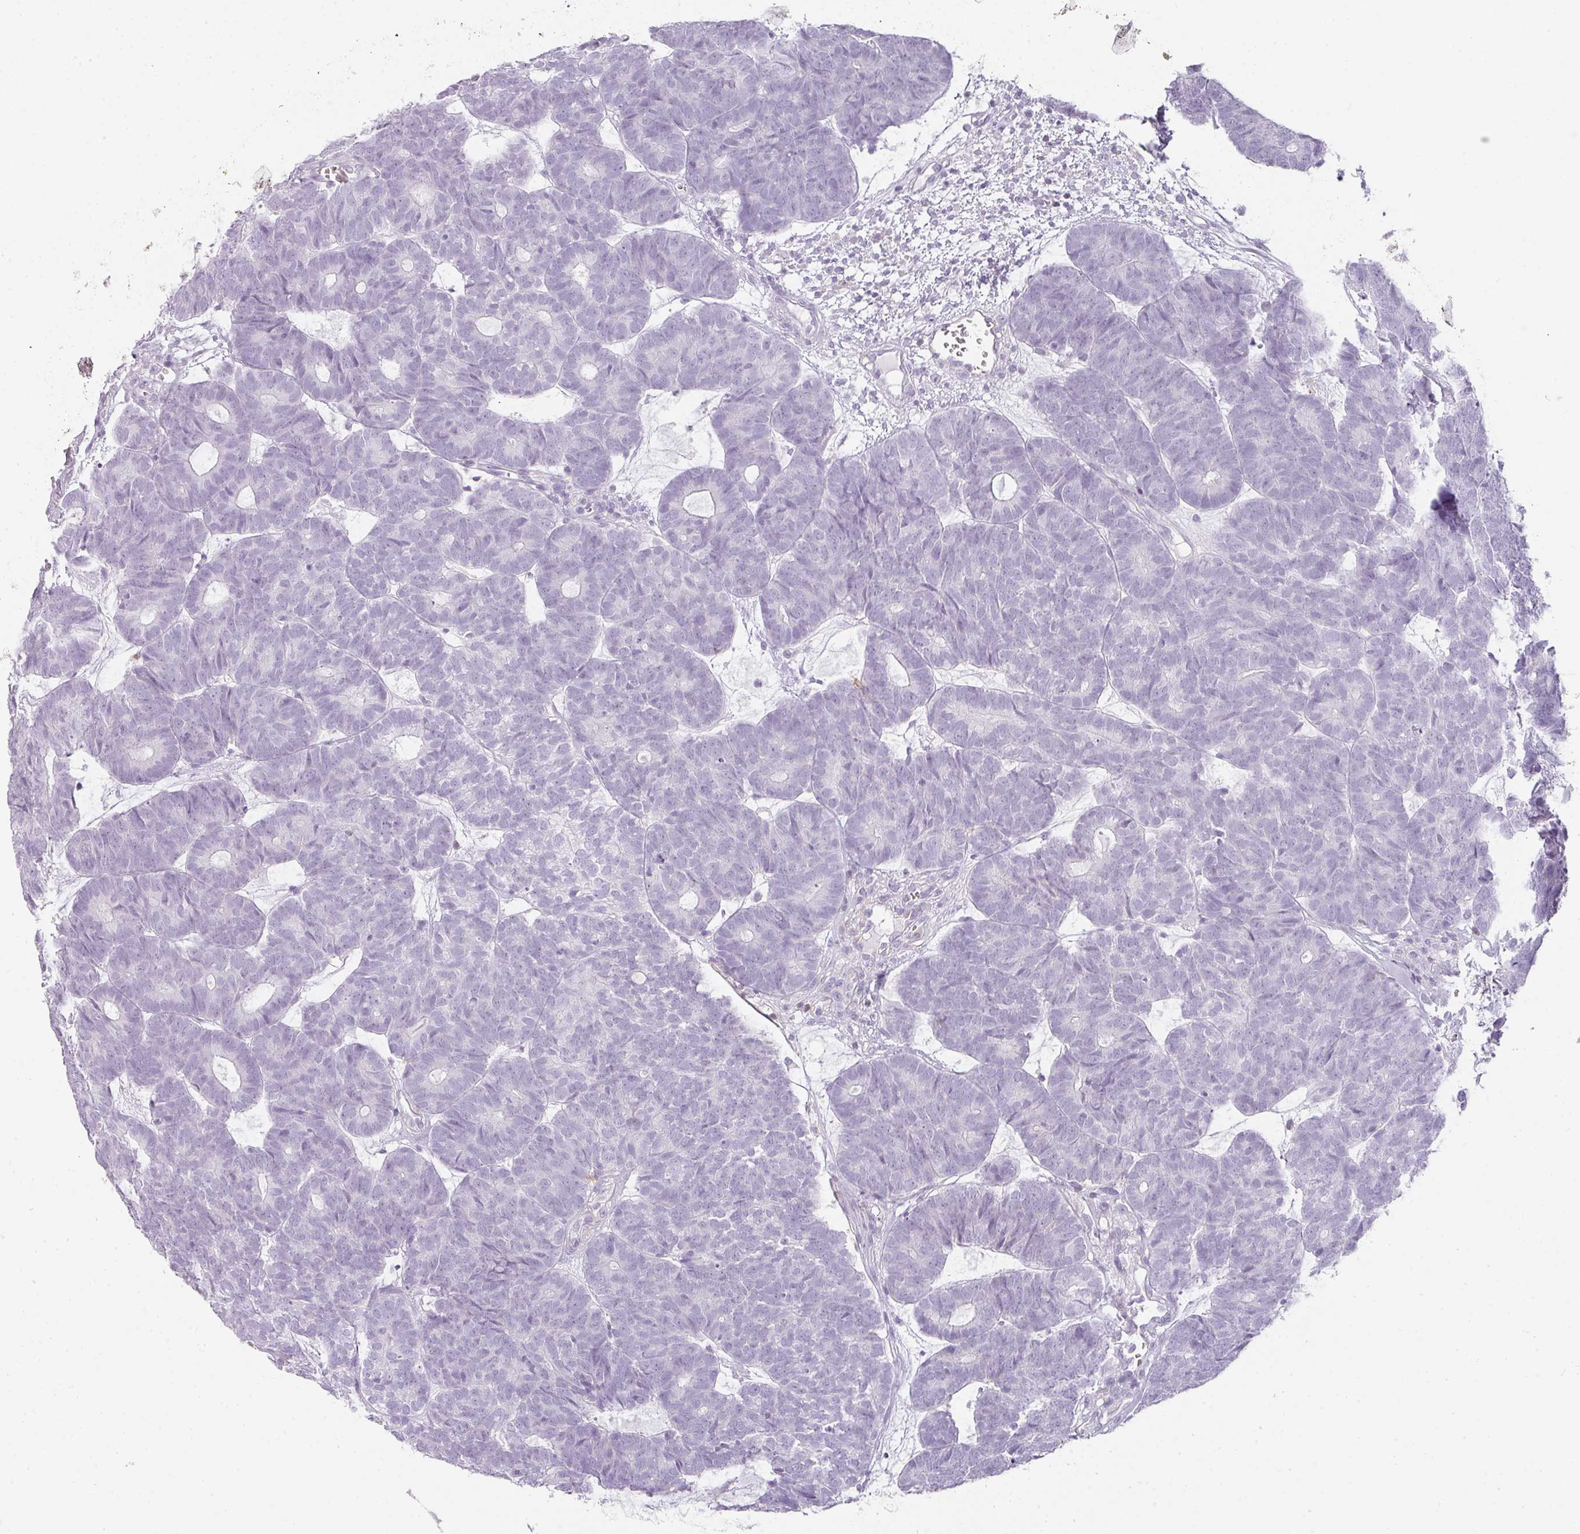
{"staining": {"intensity": "negative", "quantity": "none", "location": "none"}, "tissue": "head and neck cancer", "cell_type": "Tumor cells", "image_type": "cancer", "snomed": [{"axis": "morphology", "description": "Adenocarcinoma, NOS"}, {"axis": "topography", "description": "Head-Neck"}], "caption": "DAB (3,3'-diaminobenzidine) immunohistochemical staining of adenocarcinoma (head and neck) reveals no significant staining in tumor cells.", "gene": "TMEM42", "patient": {"sex": "female", "age": 81}}